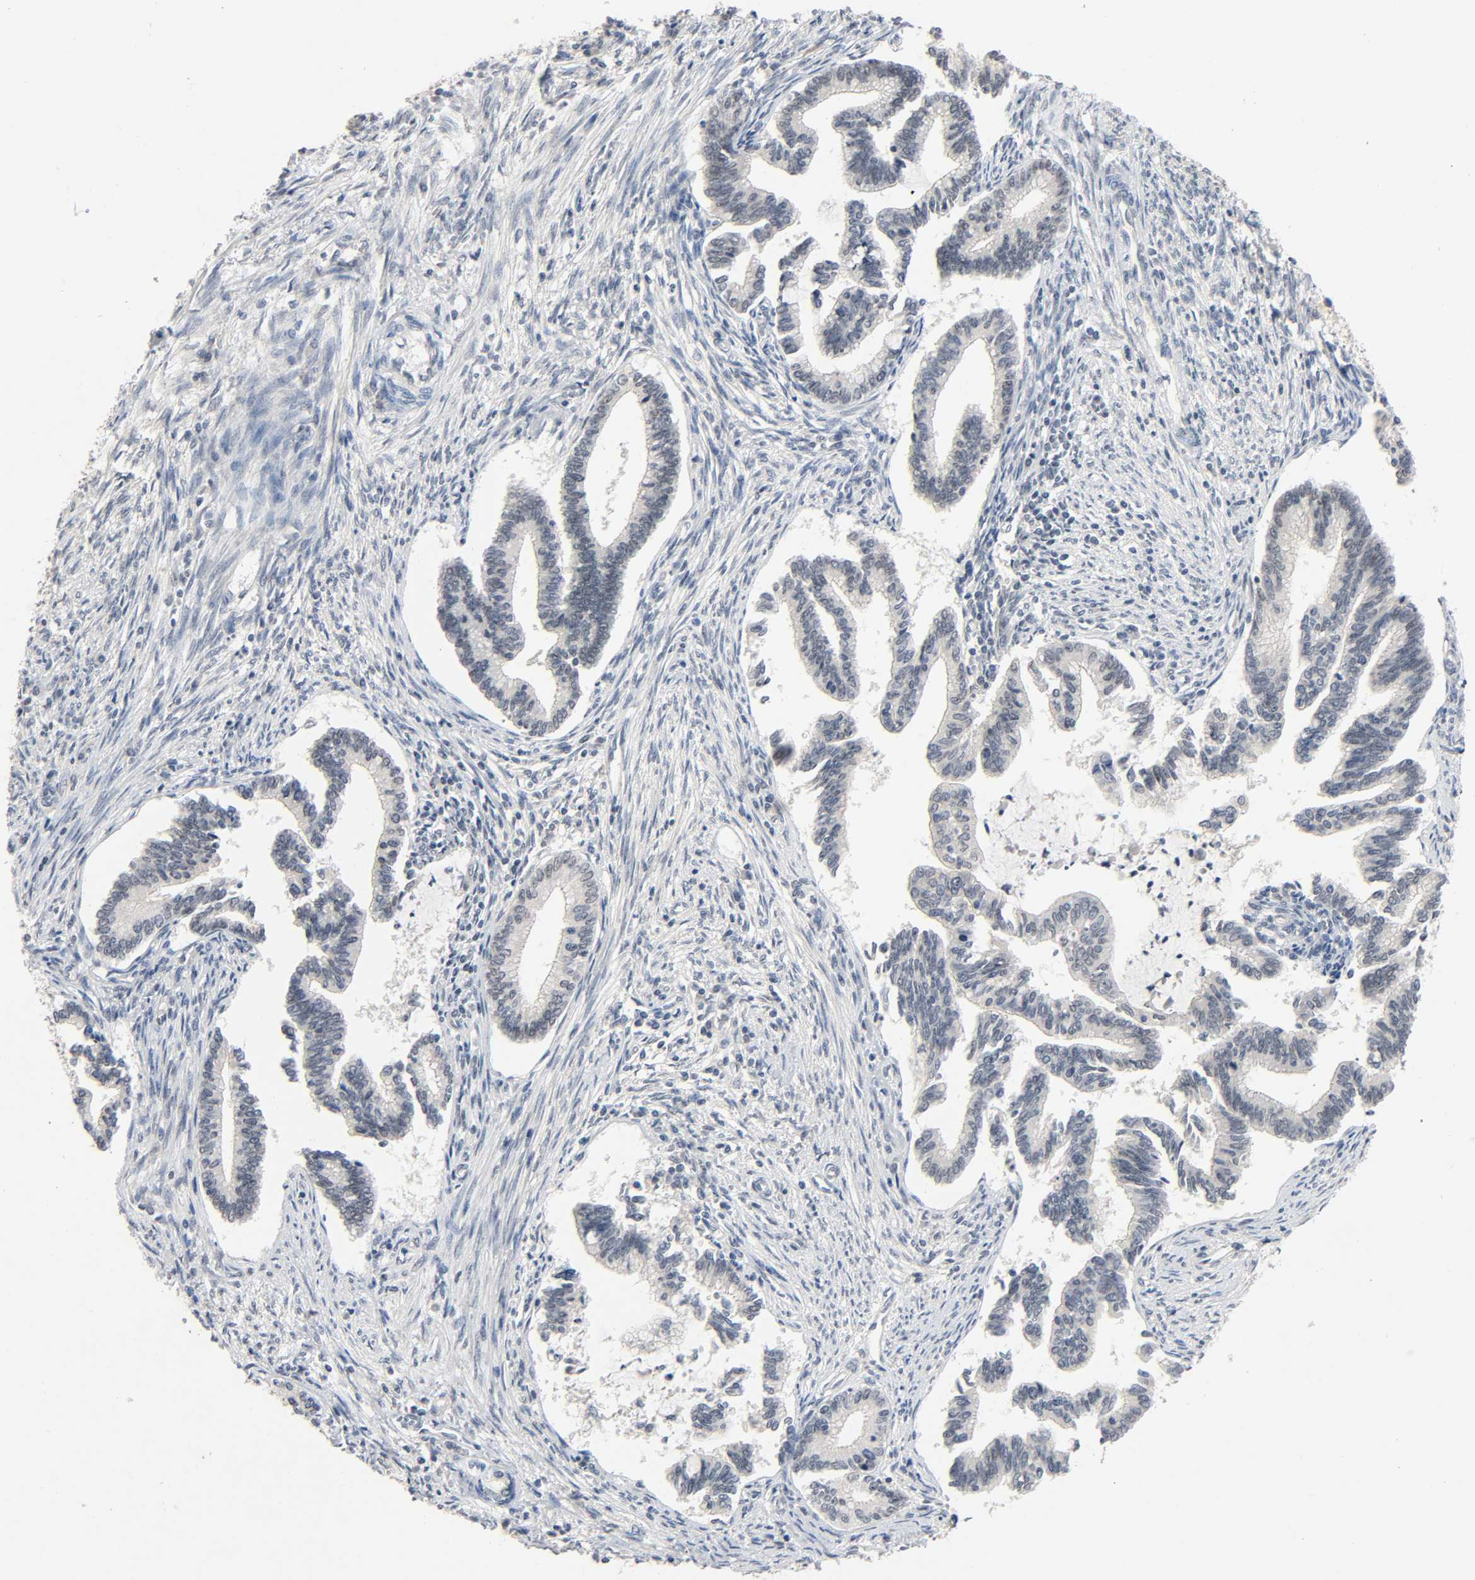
{"staining": {"intensity": "weak", "quantity": "<25%", "location": "nuclear"}, "tissue": "cervical cancer", "cell_type": "Tumor cells", "image_type": "cancer", "snomed": [{"axis": "morphology", "description": "Adenocarcinoma, NOS"}, {"axis": "topography", "description": "Cervix"}], "caption": "Tumor cells show no significant protein expression in cervical cancer.", "gene": "MAPKAPK5", "patient": {"sex": "female", "age": 36}}